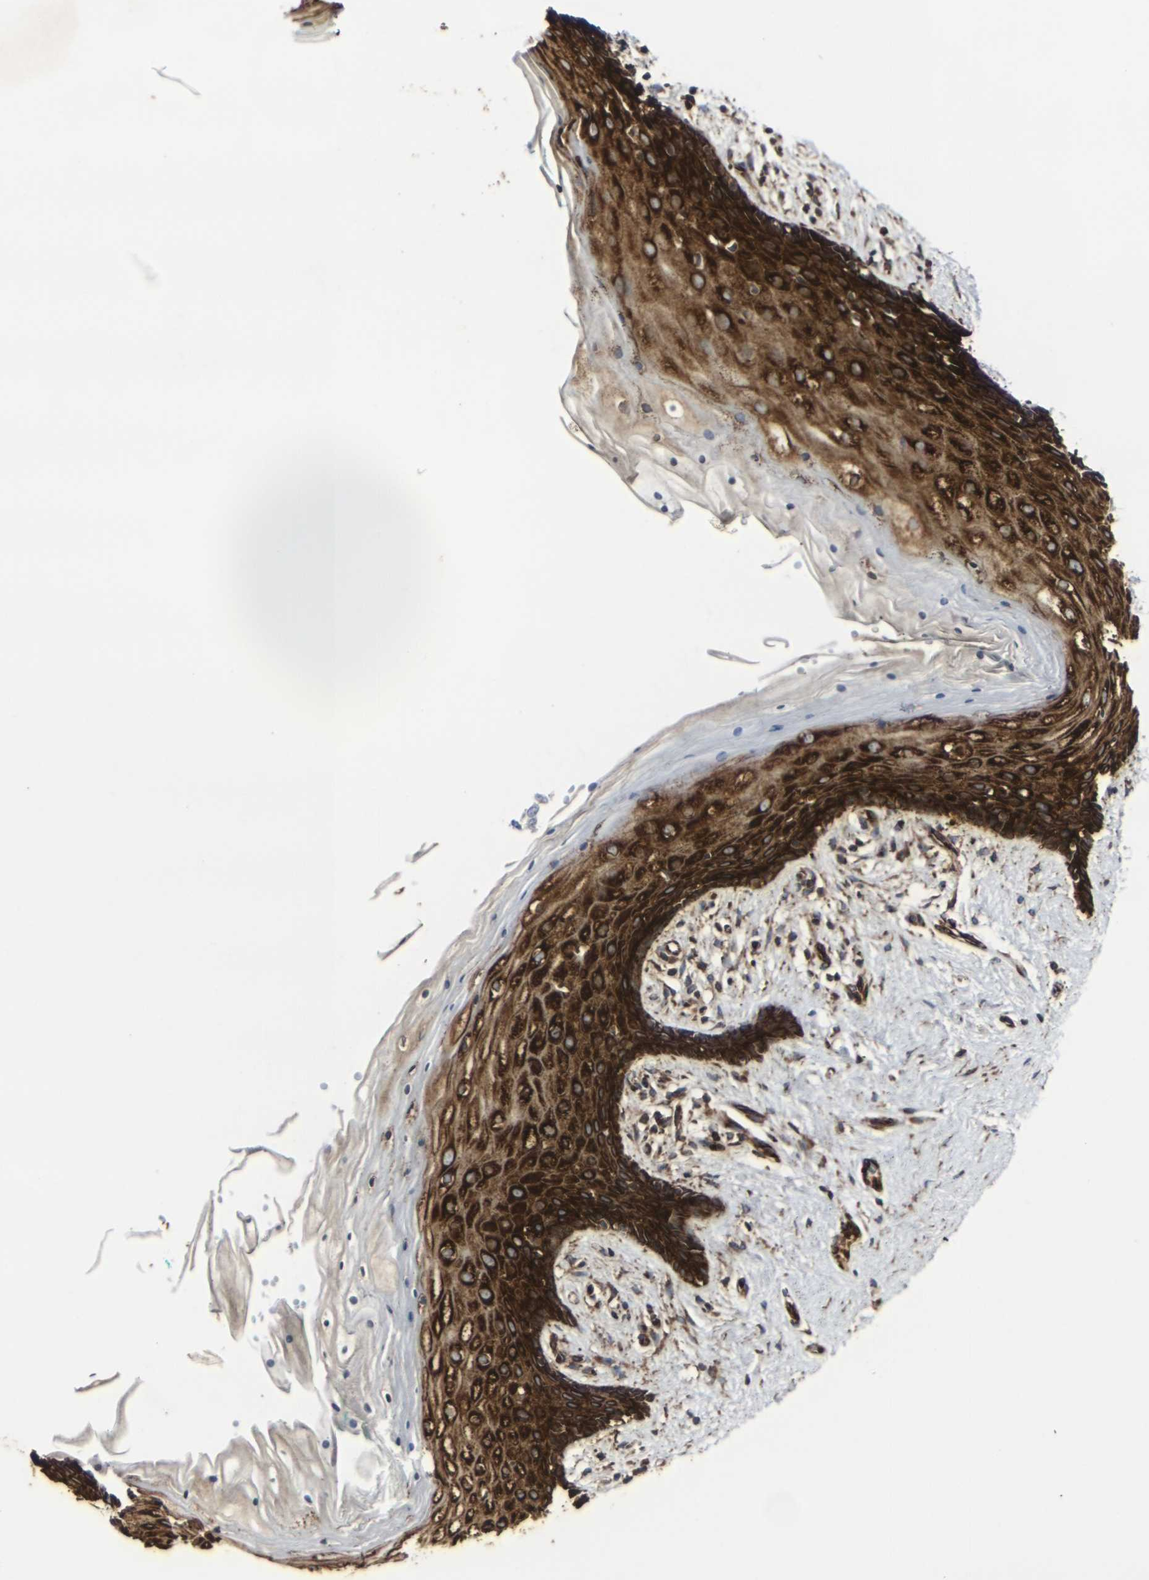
{"staining": {"intensity": "strong", "quantity": ">75%", "location": "cytoplasmic/membranous"}, "tissue": "vagina", "cell_type": "Squamous epithelial cells", "image_type": "normal", "snomed": [{"axis": "morphology", "description": "Normal tissue, NOS"}, {"axis": "topography", "description": "Vagina"}], "caption": "Unremarkable vagina demonstrates strong cytoplasmic/membranous positivity in approximately >75% of squamous epithelial cells, visualized by immunohistochemistry.", "gene": "MARCHF2", "patient": {"sex": "female", "age": 44}}